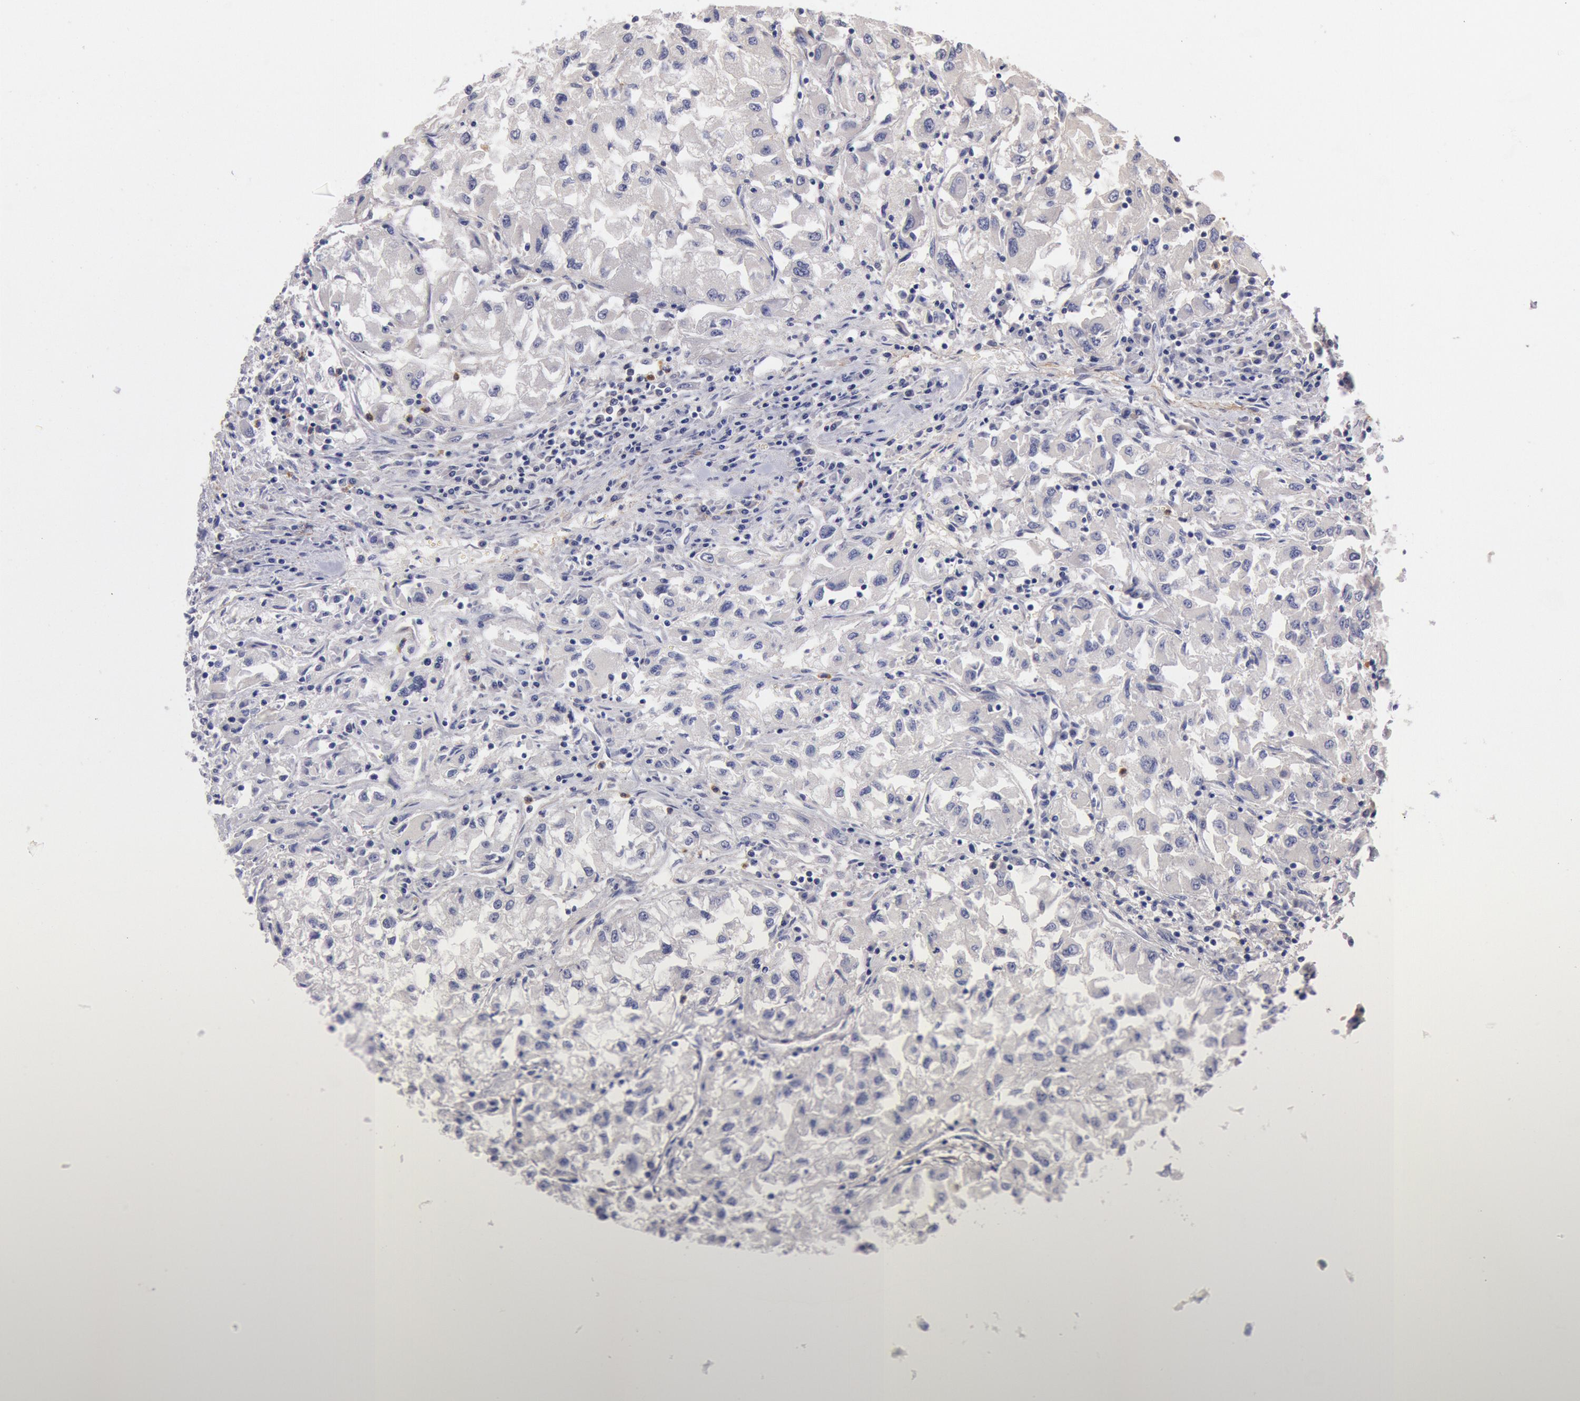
{"staining": {"intensity": "negative", "quantity": "none", "location": "none"}, "tissue": "renal cancer", "cell_type": "Tumor cells", "image_type": "cancer", "snomed": [{"axis": "morphology", "description": "Adenocarcinoma, NOS"}, {"axis": "topography", "description": "Kidney"}], "caption": "Image shows no protein staining in tumor cells of renal cancer (adenocarcinoma) tissue.", "gene": "TMED8", "patient": {"sex": "male", "age": 59}}